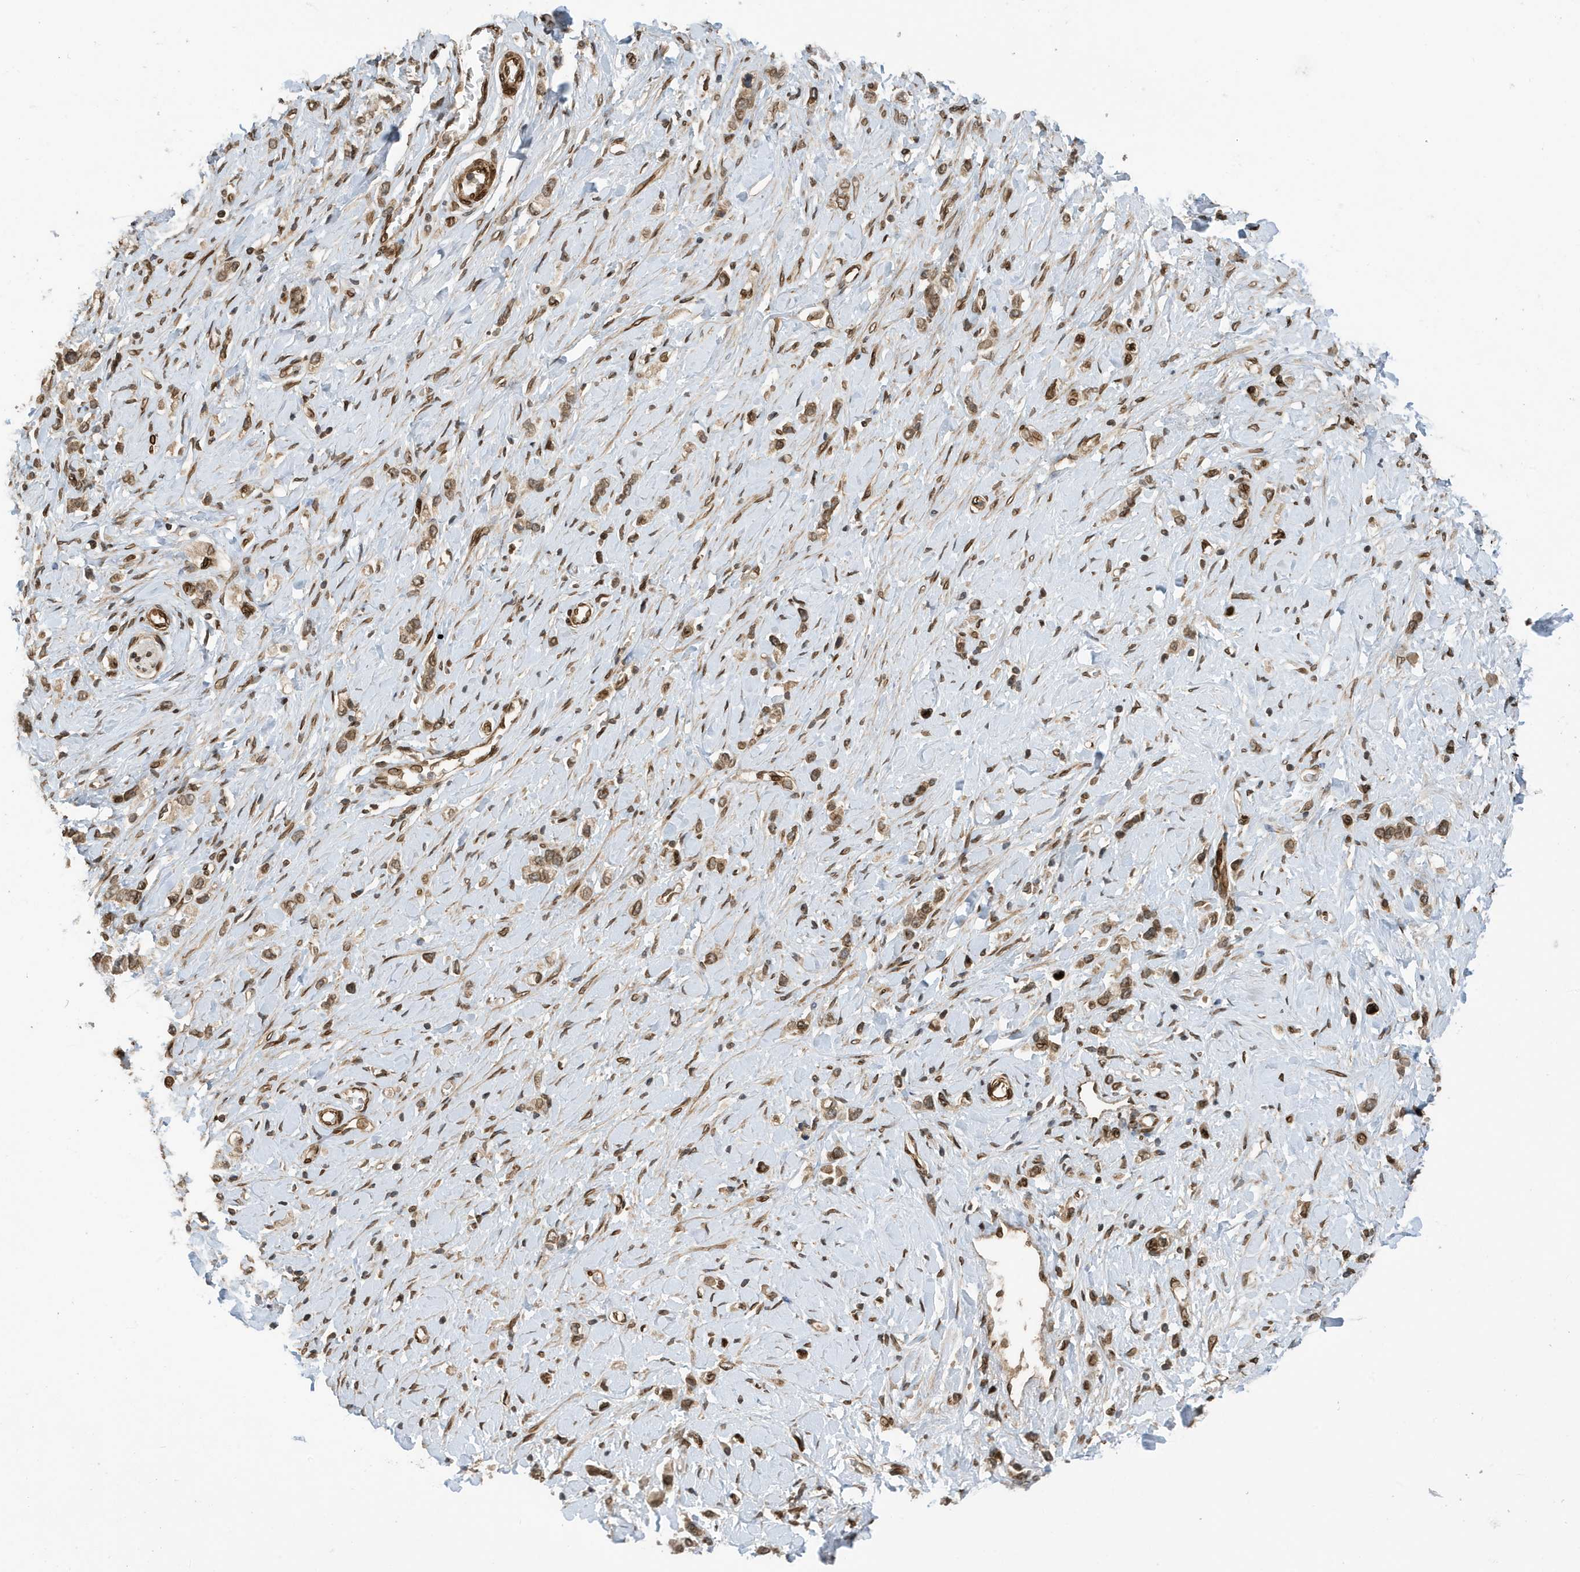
{"staining": {"intensity": "moderate", "quantity": ">75%", "location": "nuclear"}, "tissue": "stomach cancer", "cell_type": "Tumor cells", "image_type": "cancer", "snomed": [{"axis": "morphology", "description": "Normal tissue, NOS"}, {"axis": "morphology", "description": "Adenocarcinoma, NOS"}, {"axis": "topography", "description": "Stomach, upper"}, {"axis": "topography", "description": "Stomach"}], "caption": "Protein staining demonstrates moderate nuclear expression in approximately >75% of tumor cells in adenocarcinoma (stomach).", "gene": "DUSP18", "patient": {"sex": "female", "age": 65}}